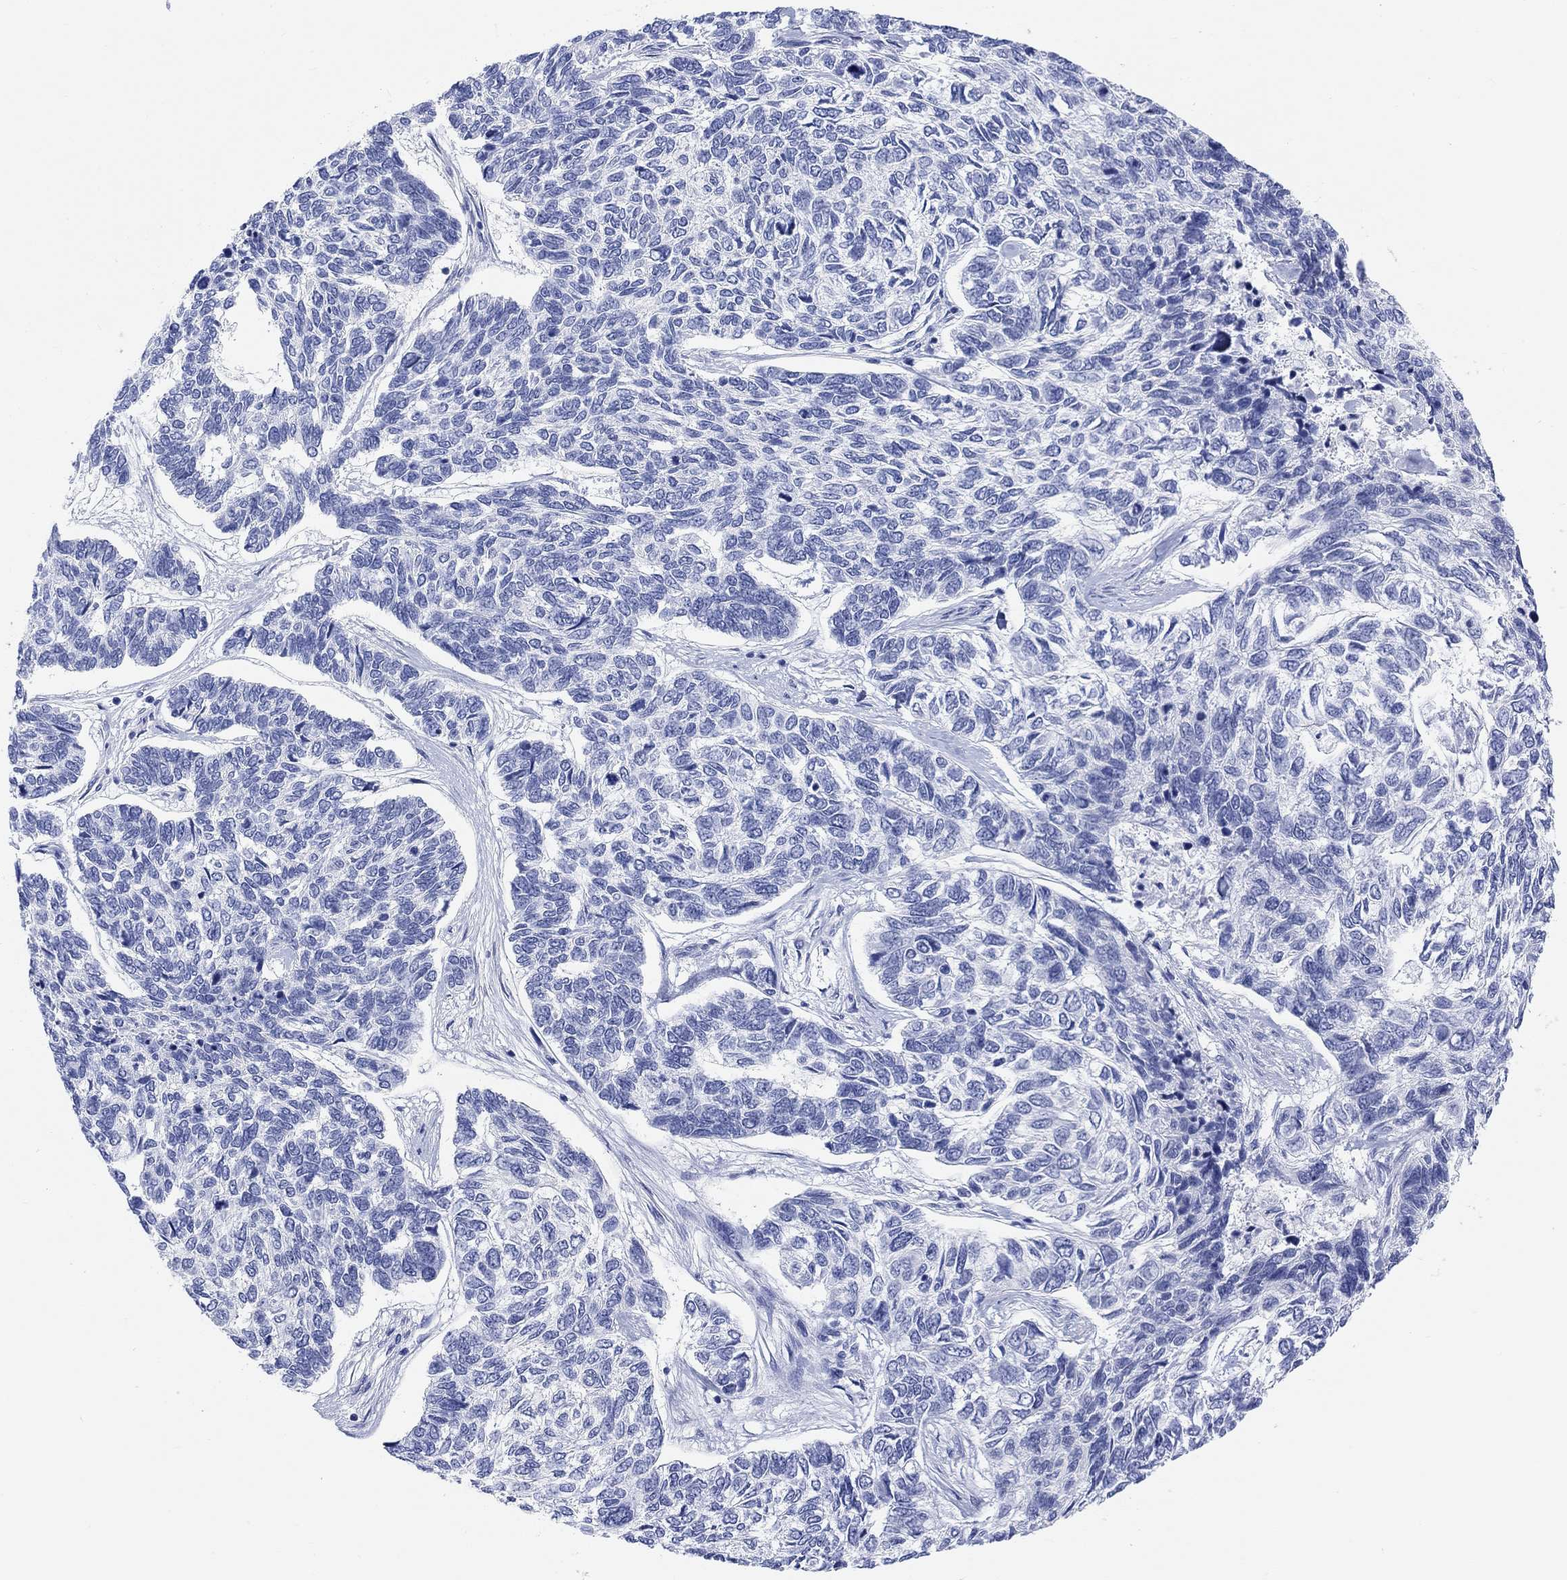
{"staining": {"intensity": "negative", "quantity": "none", "location": "none"}, "tissue": "skin cancer", "cell_type": "Tumor cells", "image_type": "cancer", "snomed": [{"axis": "morphology", "description": "Basal cell carcinoma"}, {"axis": "topography", "description": "Skin"}], "caption": "IHC histopathology image of human skin cancer (basal cell carcinoma) stained for a protein (brown), which reveals no positivity in tumor cells. (DAB immunohistochemistry (IHC) with hematoxylin counter stain).", "gene": "XIRP2", "patient": {"sex": "female", "age": 65}}